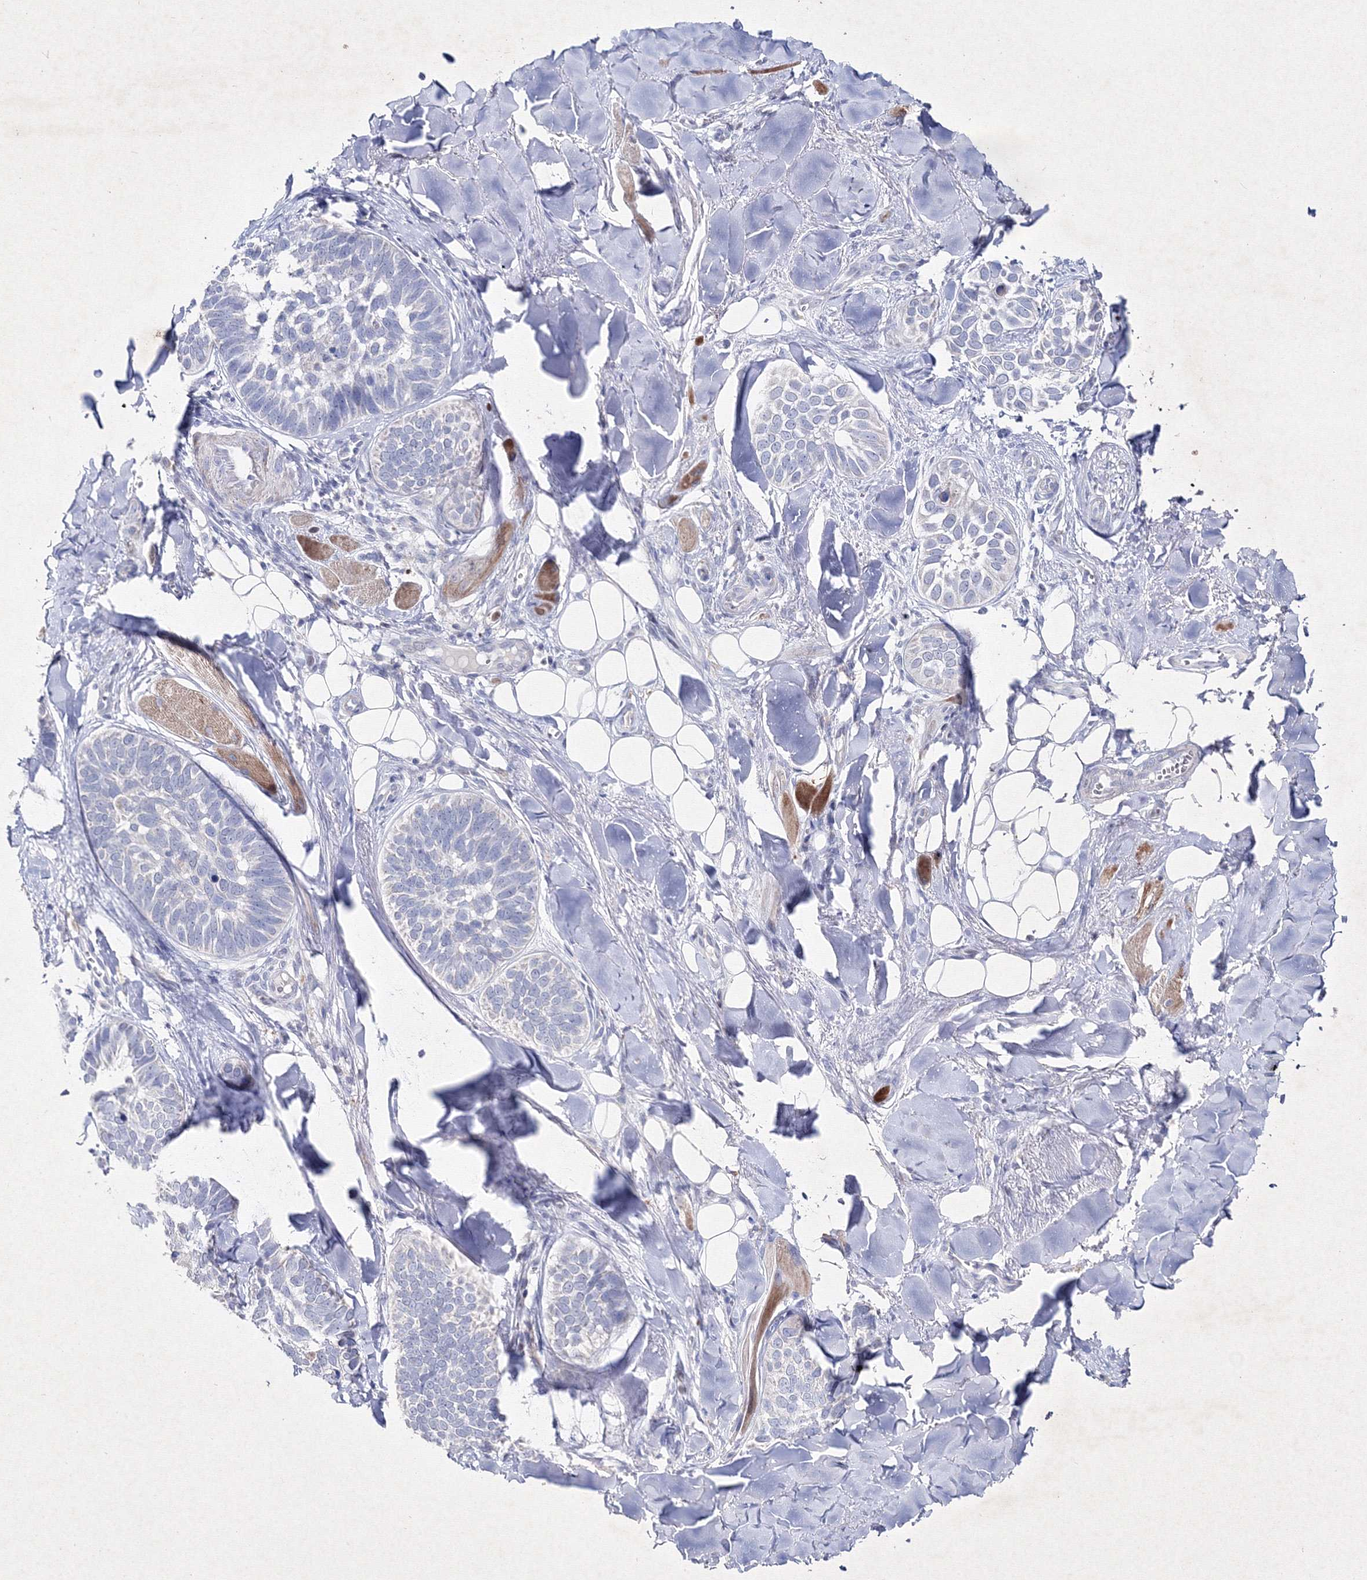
{"staining": {"intensity": "negative", "quantity": "none", "location": "none"}, "tissue": "skin cancer", "cell_type": "Tumor cells", "image_type": "cancer", "snomed": [{"axis": "morphology", "description": "Basal cell carcinoma"}, {"axis": "topography", "description": "Skin"}], "caption": "Tumor cells show no significant protein staining in basal cell carcinoma (skin).", "gene": "SMIM29", "patient": {"sex": "male", "age": 62}}